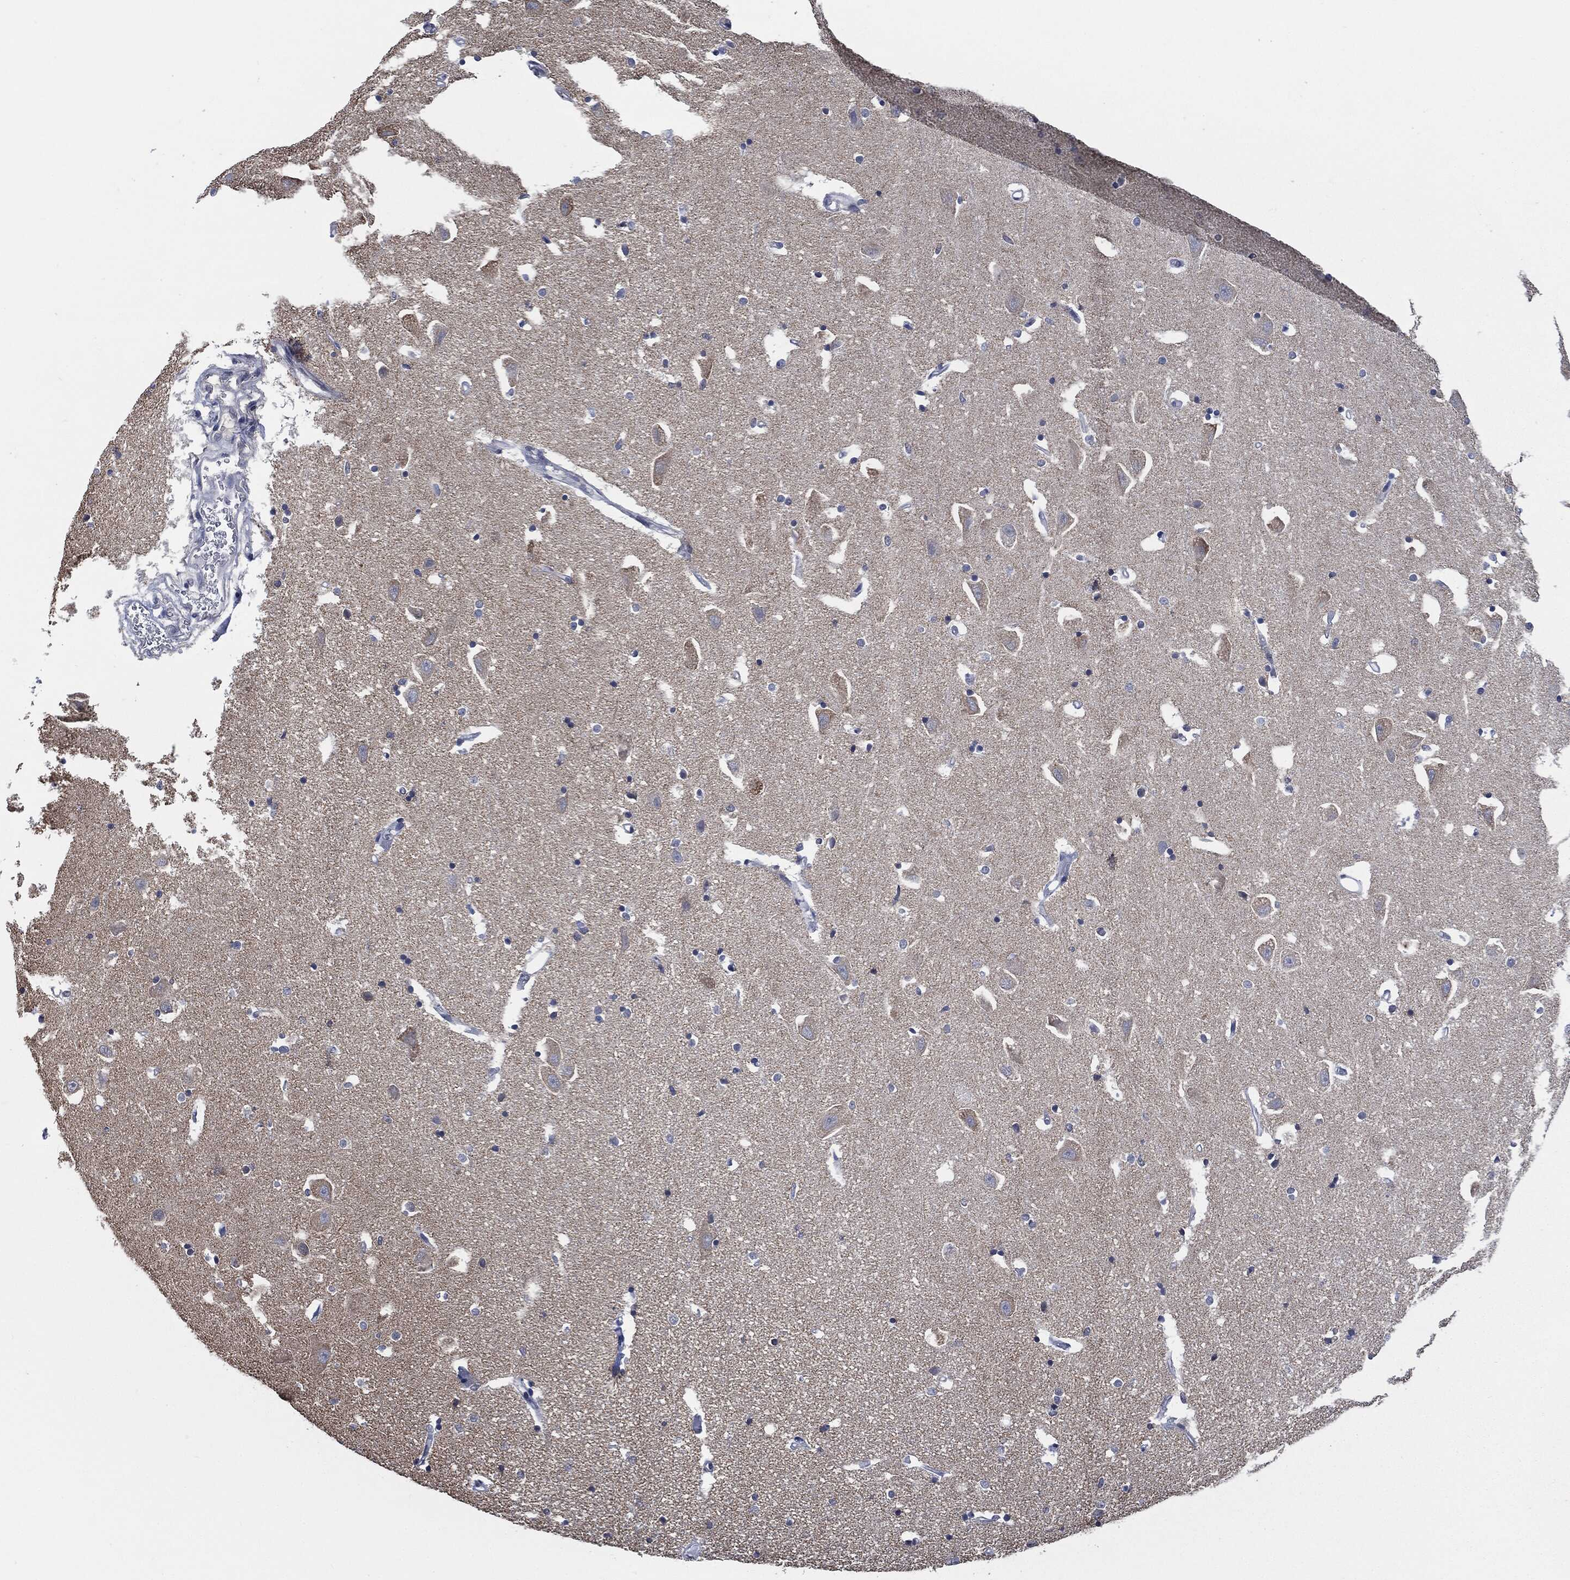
{"staining": {"intensity": "negative", "quantity": "none", "location": "none"}, "tissue": "hippocampus", "cell_type": "Glial cells", "image_type": "normal", "snomed": [{"axis": "morphology", "description": "Normal tissue, NOS"}, {"axis": "topography", "description": "Lateral ventricle wall"}, {"axis": "topography", "description": "Hippocampus"}], "caption": "This is an immunohistochemistry photomicrograph of benign hippocampus. There is no staining in glial cells.", "gene": "IL2RG", "patient": {"sex": "female", "age": 63}}